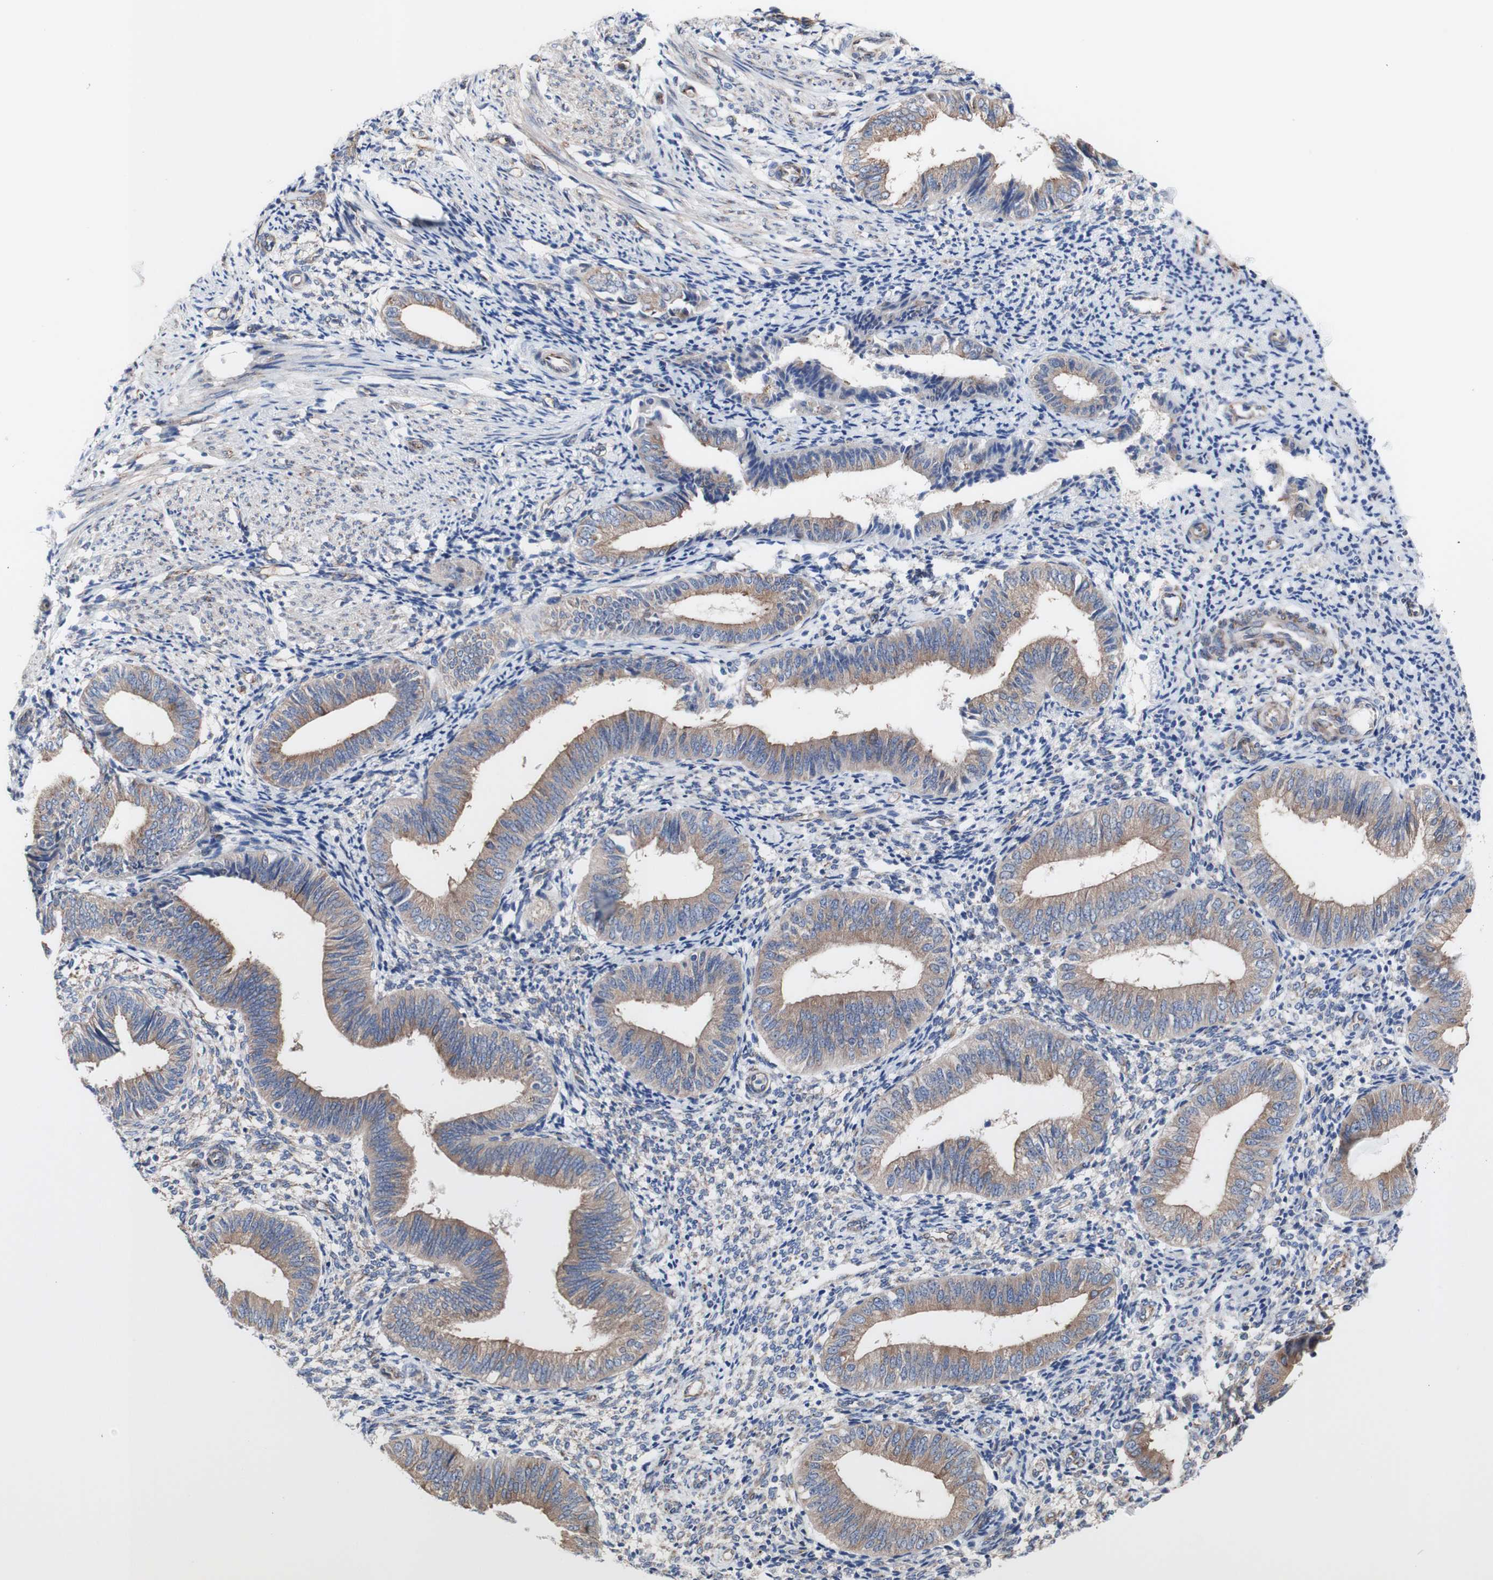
{"staining": {"intensity": "weak", "quantity": ">75%", "location": "cytoplasmic/membranous"}, "tissue": "endometrium", "cell_type": "Cells in endometrial stroma", "image_type": "normal", "snomed": [{"axis": "morphology", "description": "Normal tissue, NOS"}, {"axis": "topography", "description": "Endometrium"}], "caption": "High-magnification brightfield microscopy of benign endometrium stained with DAB (3,3'-diaminobenzidine) (brown) and counterstained with hematoxylin (blue). cells in endometrial stroma exhibit weak cytoplasmic/membranous positivity is appreciated in about>75% of cells. Immunohistochemistry stains the protein of interest in brown and the nuclei are stained blue.", "gene": "LRIG3", "patient": {"sex": "female", "age": 50}}